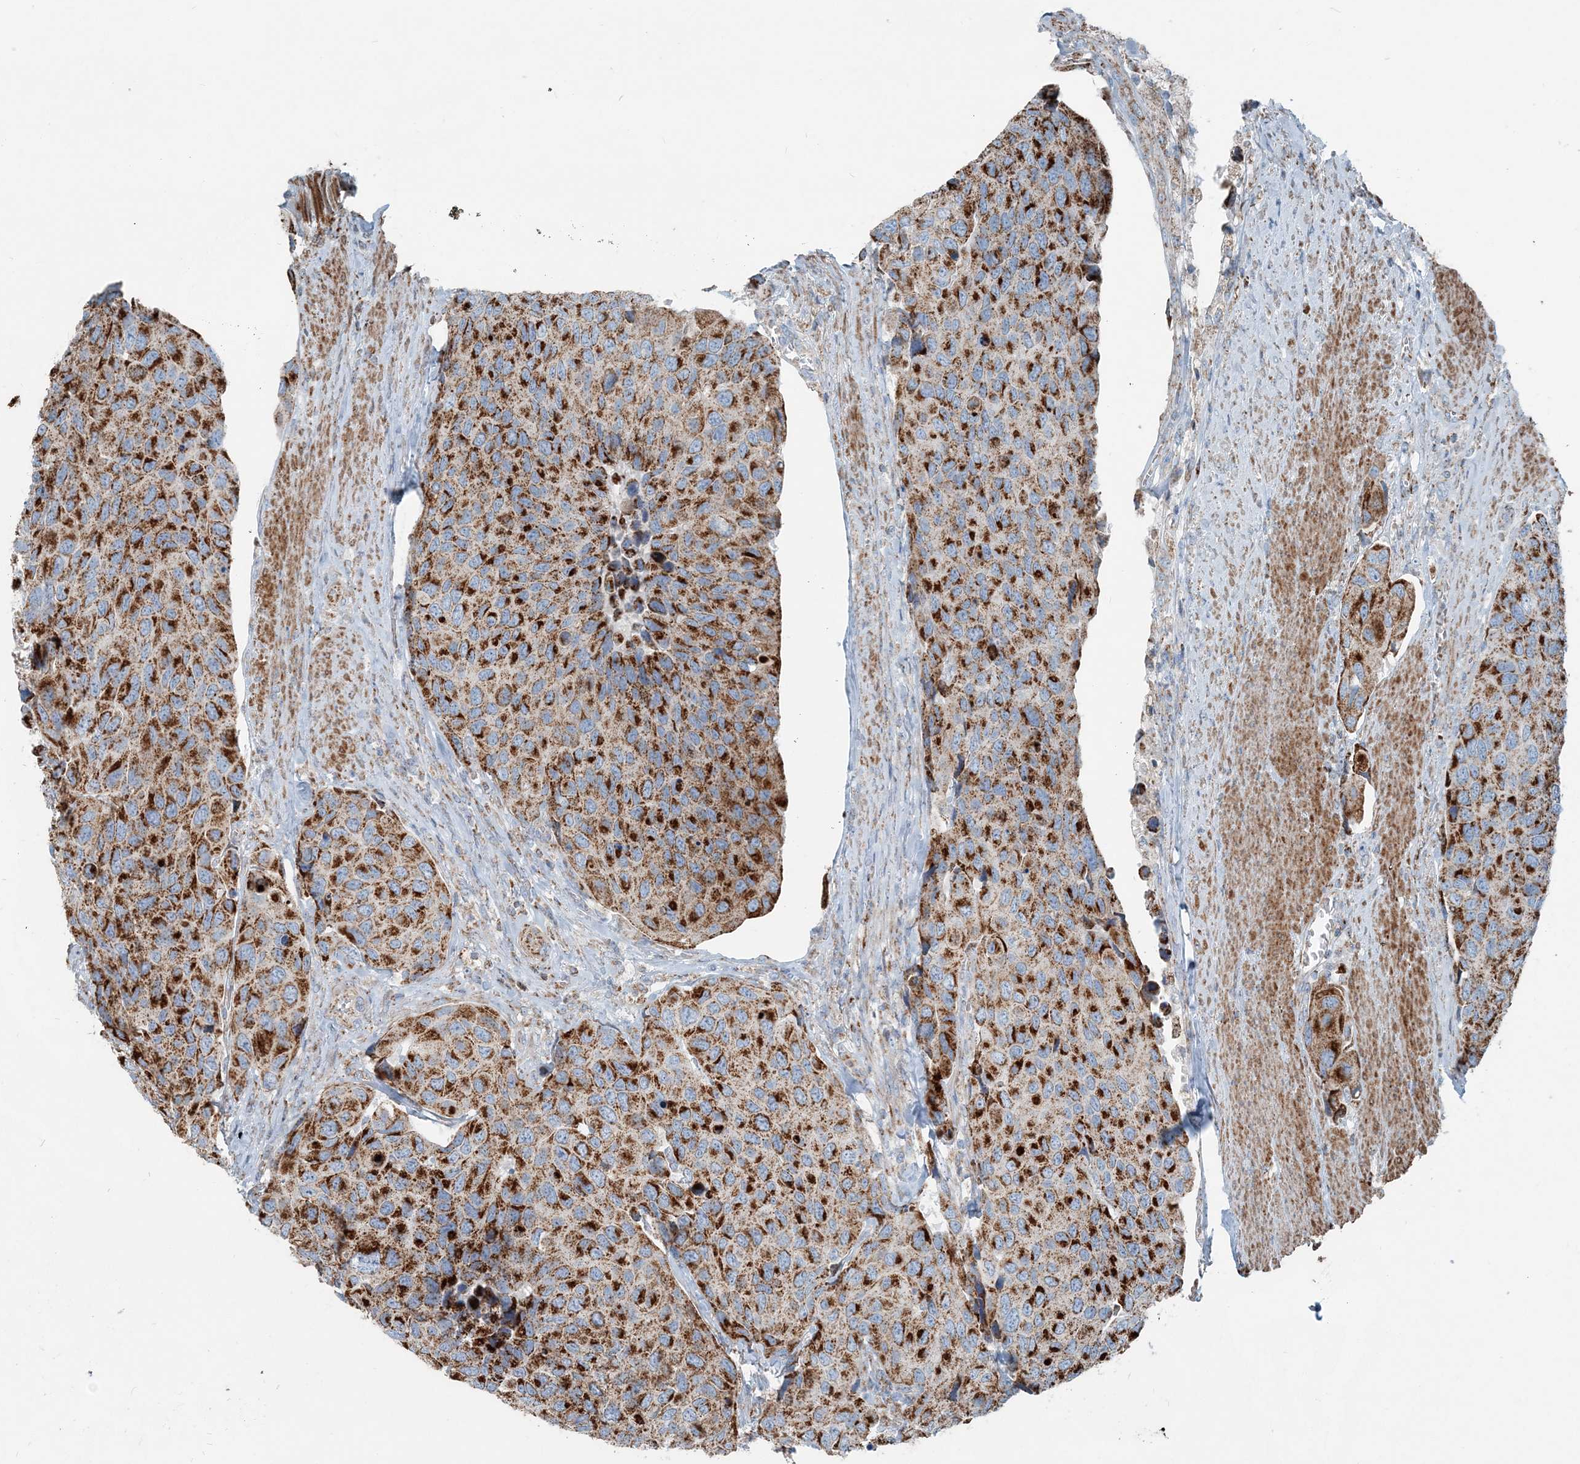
{"staining": {"intensity": "strong", "quantity": ">75%", "location": "cytoplasmic/membranous"}, "tissue": "urothelial cancer", "cell_type": "Tumor cells", "image_type": "cancer", "snomed": [{"axis": "morphology", "description": "Urothelial carcinoma, High grade"}, {"axis": "topography", "description": "Urinary bladder"}], "caption": "Immunohistochemistry (IHC) histopathology image of neoplastic tissue: urothelial cancer stained using immunohistochemistry (IHC) demonstrates high levels of strong protein expression localized specifically in the cytoplasmic/membranous of tumor cells, appearing as a cytoplasmic/membranous brown color.", "gene": "INTU", "patient": {"sex": "male", "age": 74}}